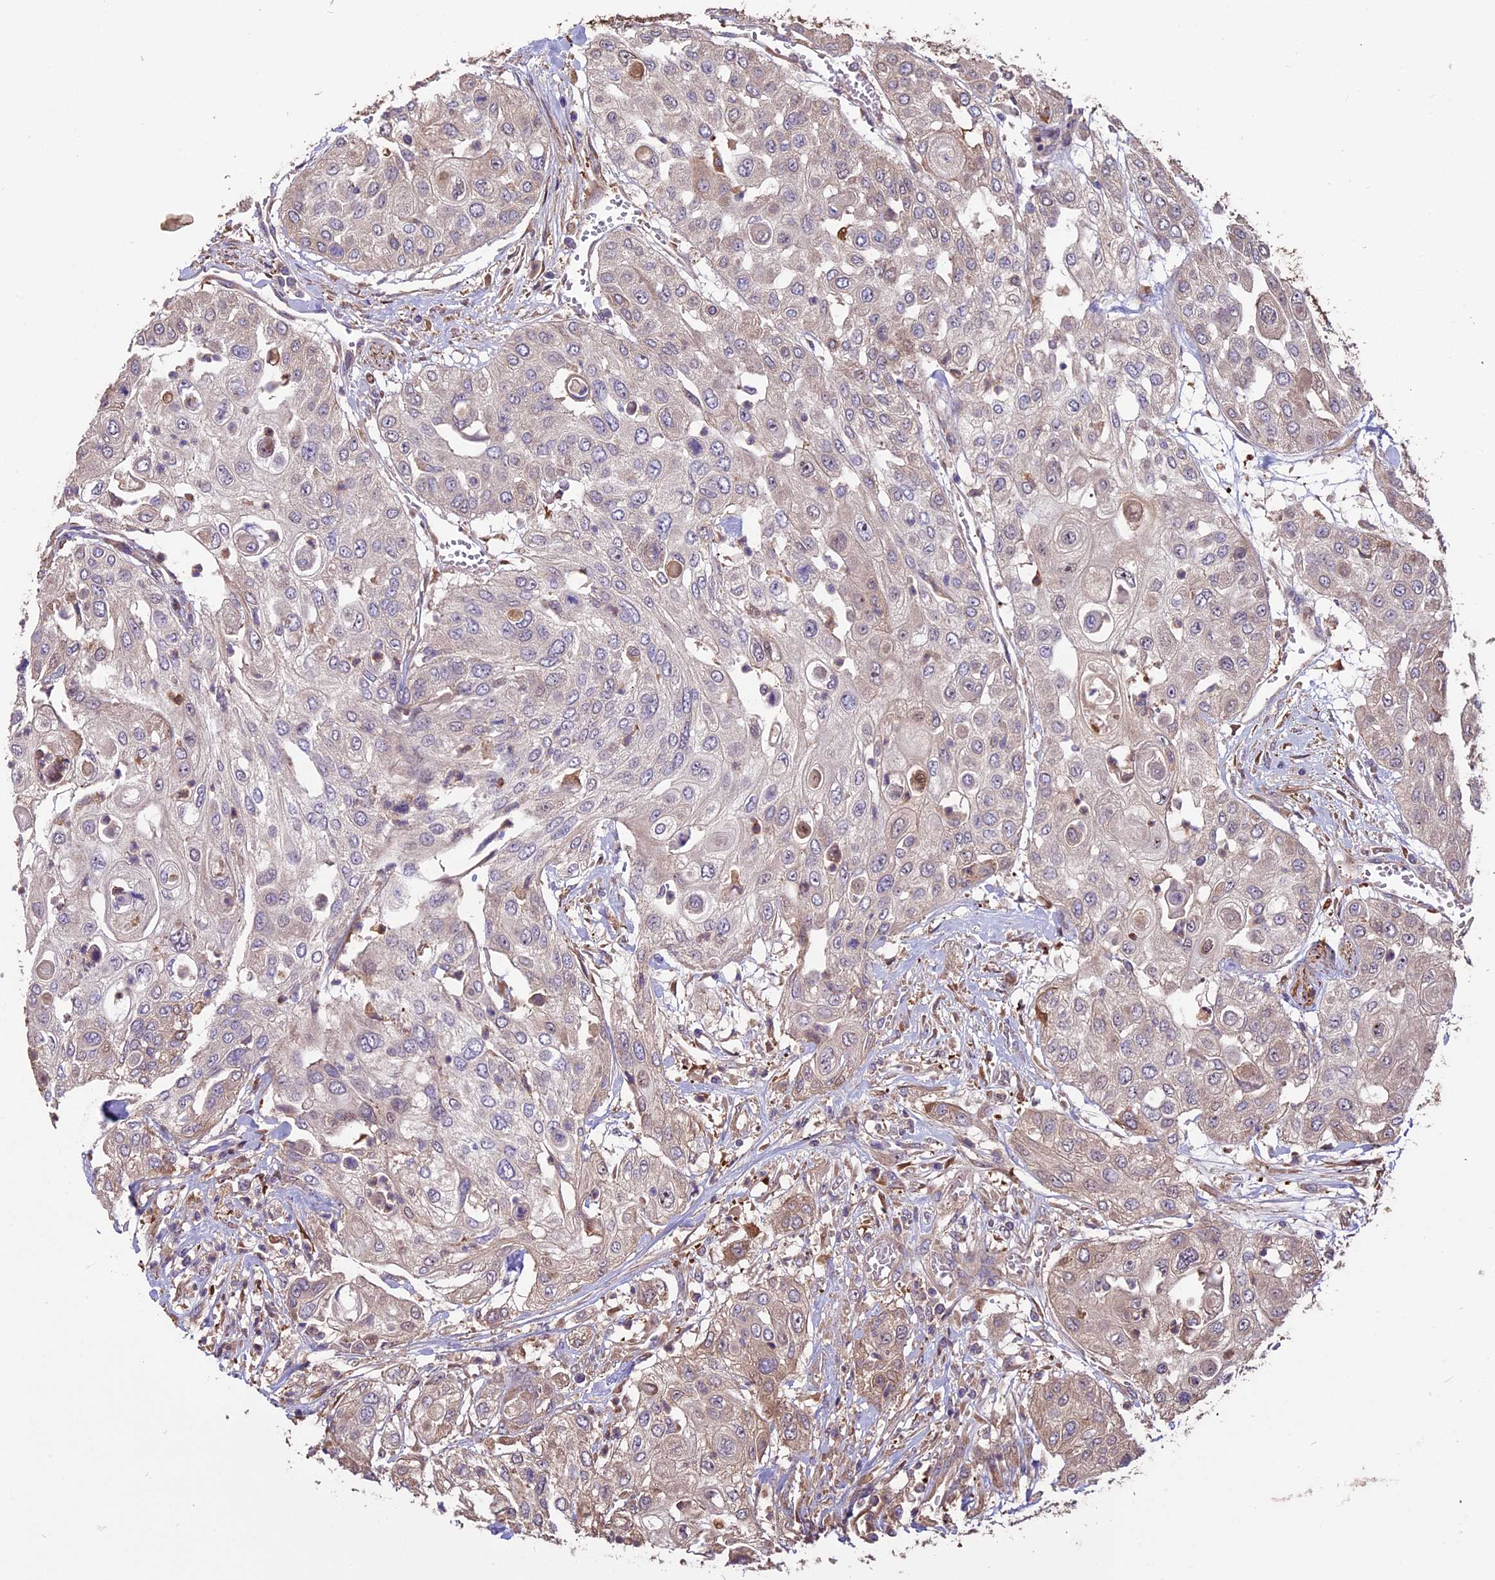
{"staining": {"intensity": "moderate", "quantity": "<25%", "location": "cytoplasmic/membranous"}, "tissue": "urothelial cancer", "cell_type": "Tumor cells", "image_type": "cancer", "snomed": [{"axis": "morphology", "description": "Urothelial carcinoma, High grade"}, {"axis": "topography", "description": "Urinary bladder"}], "caption": "Immunohistochemical staining of urothelial cancer demonstrates low levels of moderate cytoplasmic/membranous positivity in approximately <25% of tumor cells.", "gene": "VWA3A", "patient": {"sex": "female", "age": 79}}